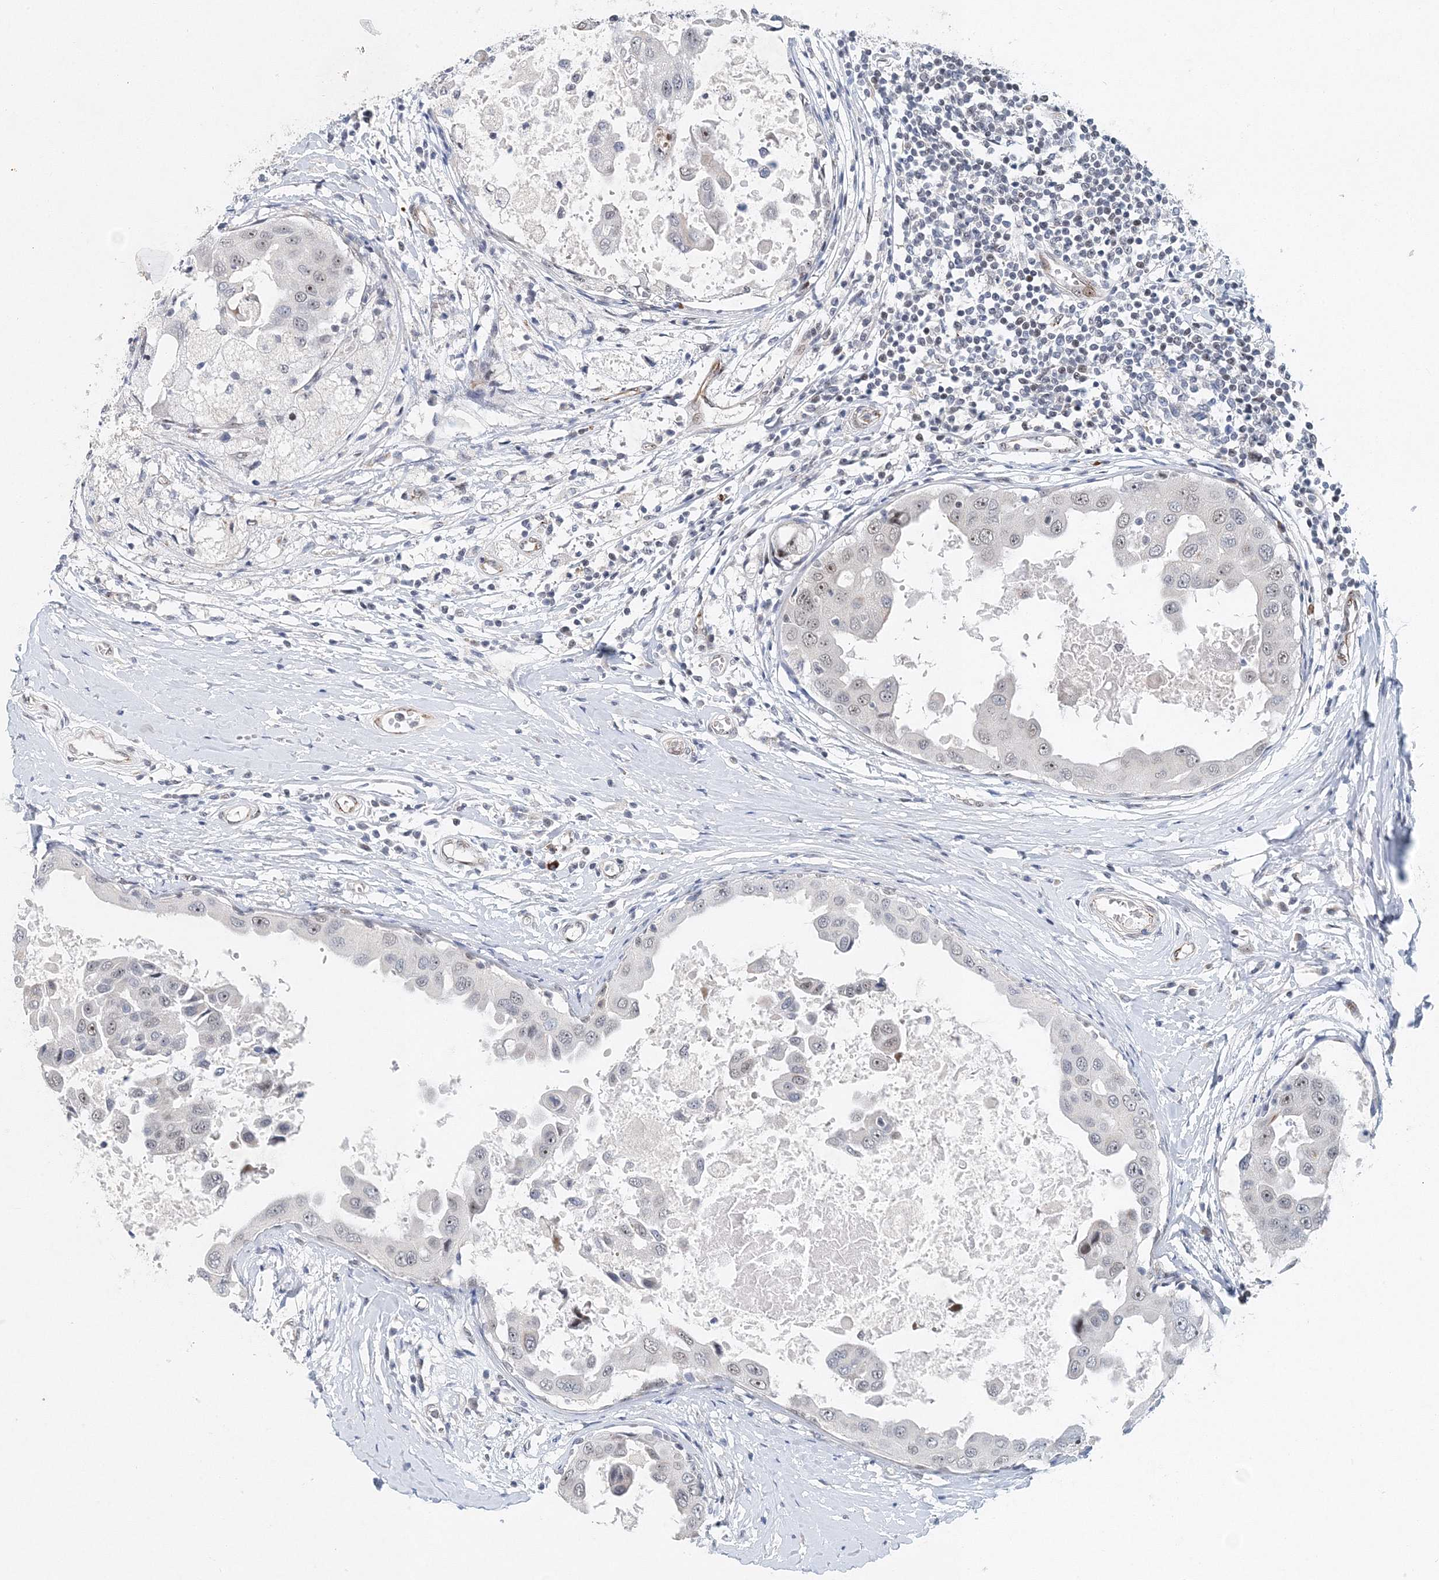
{"staining": {"intensity": "negative", "quantity": "none", "location": "none"}, "tissue": "breast cancer", "cell_type": "Tumor cells", "image_type": "cancer", "snomed": [{"axis": "morphology", "description": "Duct carcinoma"}, {"axis": "topography", "description": "Breast"}], "caption": "Tumor cells are negative for brown protein staining in breast cancer (invasive ductal carcinoma). Brightfield microscopy of IHC stained with DAB (brown) and hematoxylin (blue), captured at high magnification.", "gene": "UIMC1", "patient": {"sex": "female", "age": 27}}